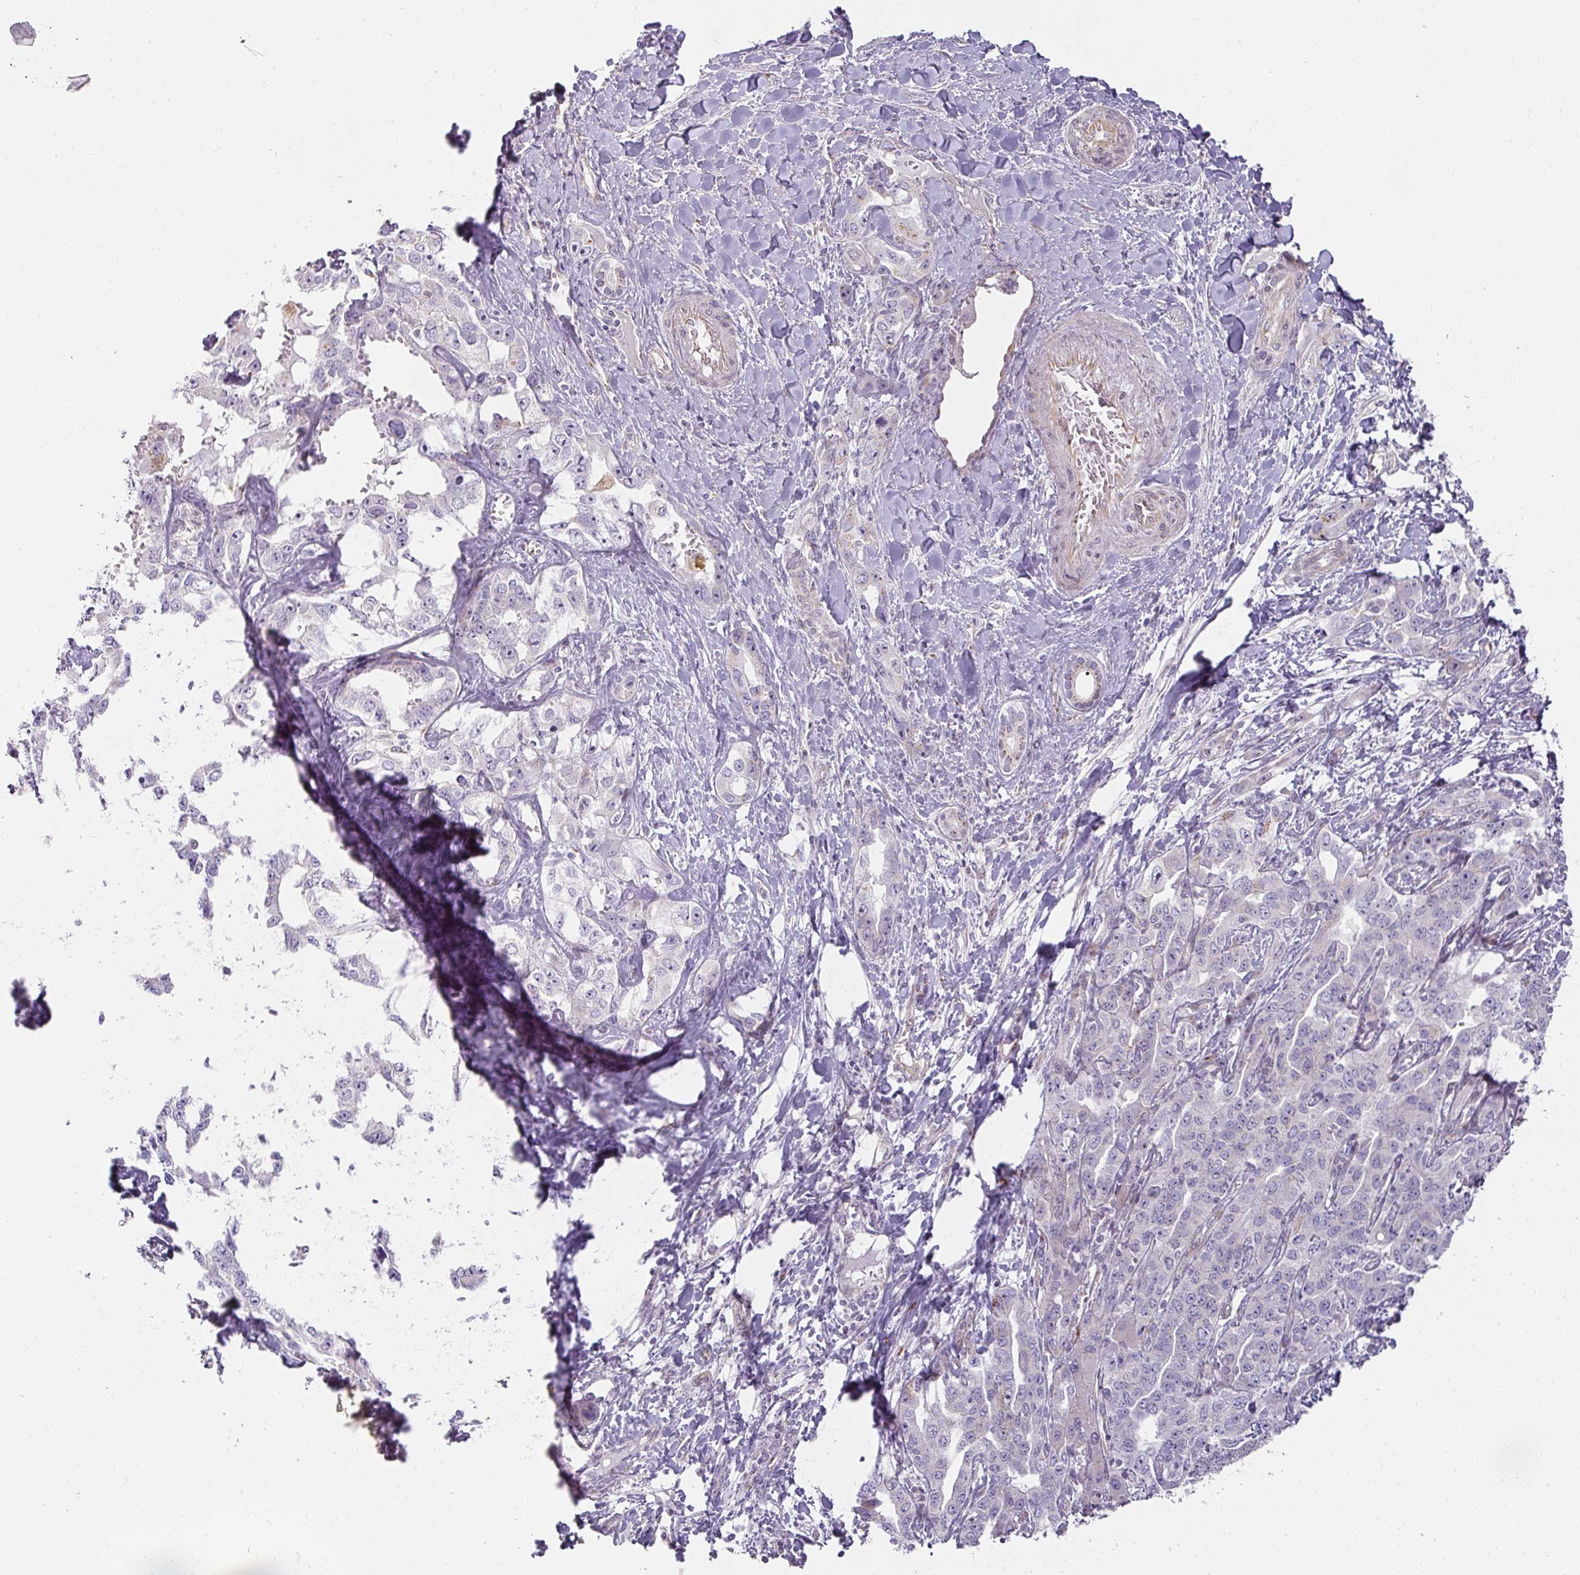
{"staining": {"intensity": "negative", "quantity": "none", "location": "none"}, "tissue": "liver cancer", "cell_type": "Tumor cells", "image_type": "cancer", "snomed": [{"axis": "morphology", "description": "Cholangiocarcinoma"}, {"axis": "topography", "description": "Liver"}], "caption": "Protein analysis of liver cholangiocarcinoma exhibits no significant positivity in tumor cells. (DAB (3,3'-diaminobenzidine) immunohistochemistry with hematoxylin counter stain).", "gene": "ATP8B2", "patient": {"sex": "male", "age": 59}}